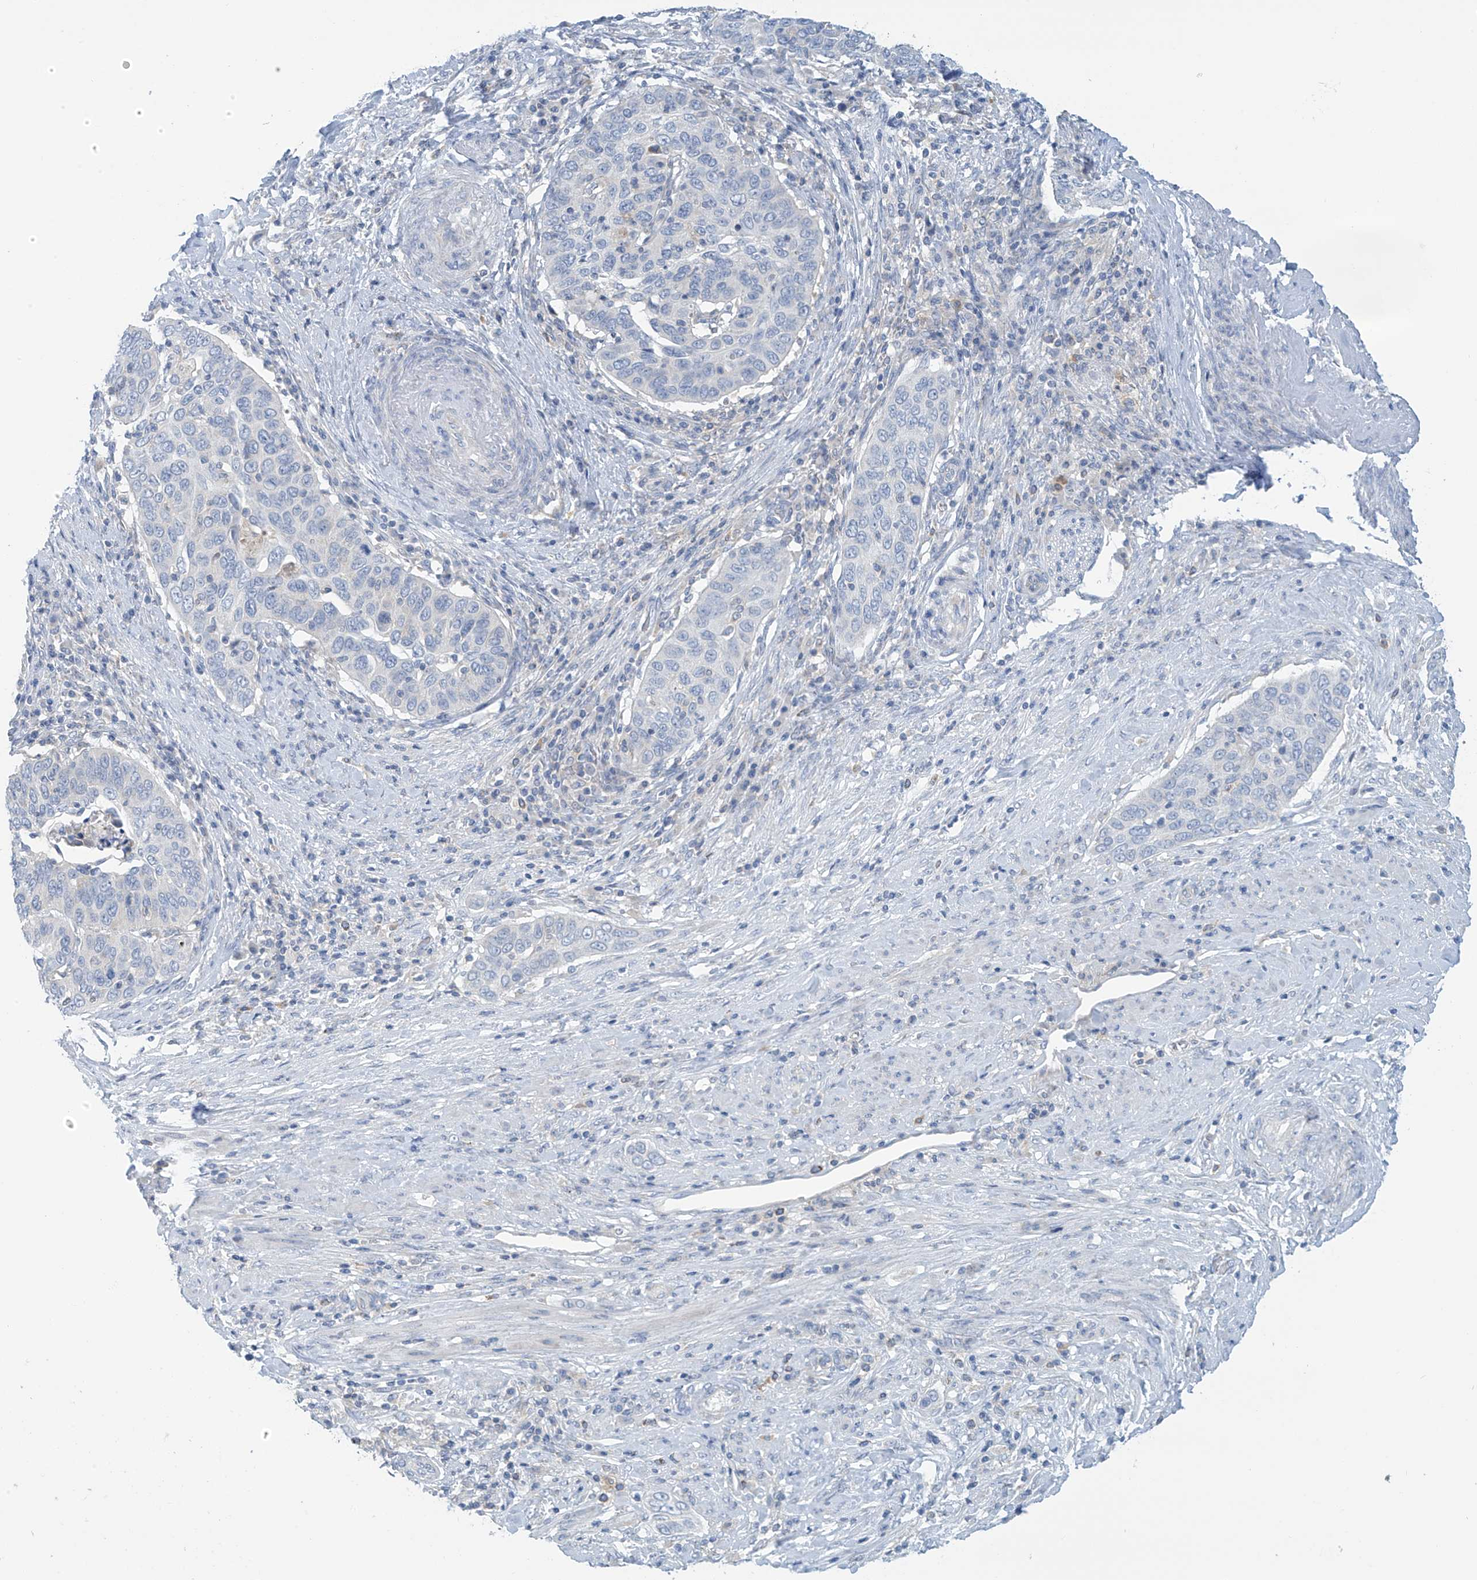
{"staining": {"intensity": "negative", "quantity": "none", "location": "none"}, "tissue": "cervical cancer", "cell_type": "Tumor cells", "image_type": "cancer", "snomed": [{"axis": "morphology", "description": "Squamous cell carcinoma, NOS"}, {"axis": "topography", "description": "Cervix"}], "caption": "The photomicrograph reveals no staining of tumor cells in cervical cancer. The staining is performed using DAB (3,3'-diaminobenzidine) brown chromogen with nuclei counter-stained in using hematoxylin.", "gene": "SLC6A12", "patient": {"sex": "female", "age": 60}}